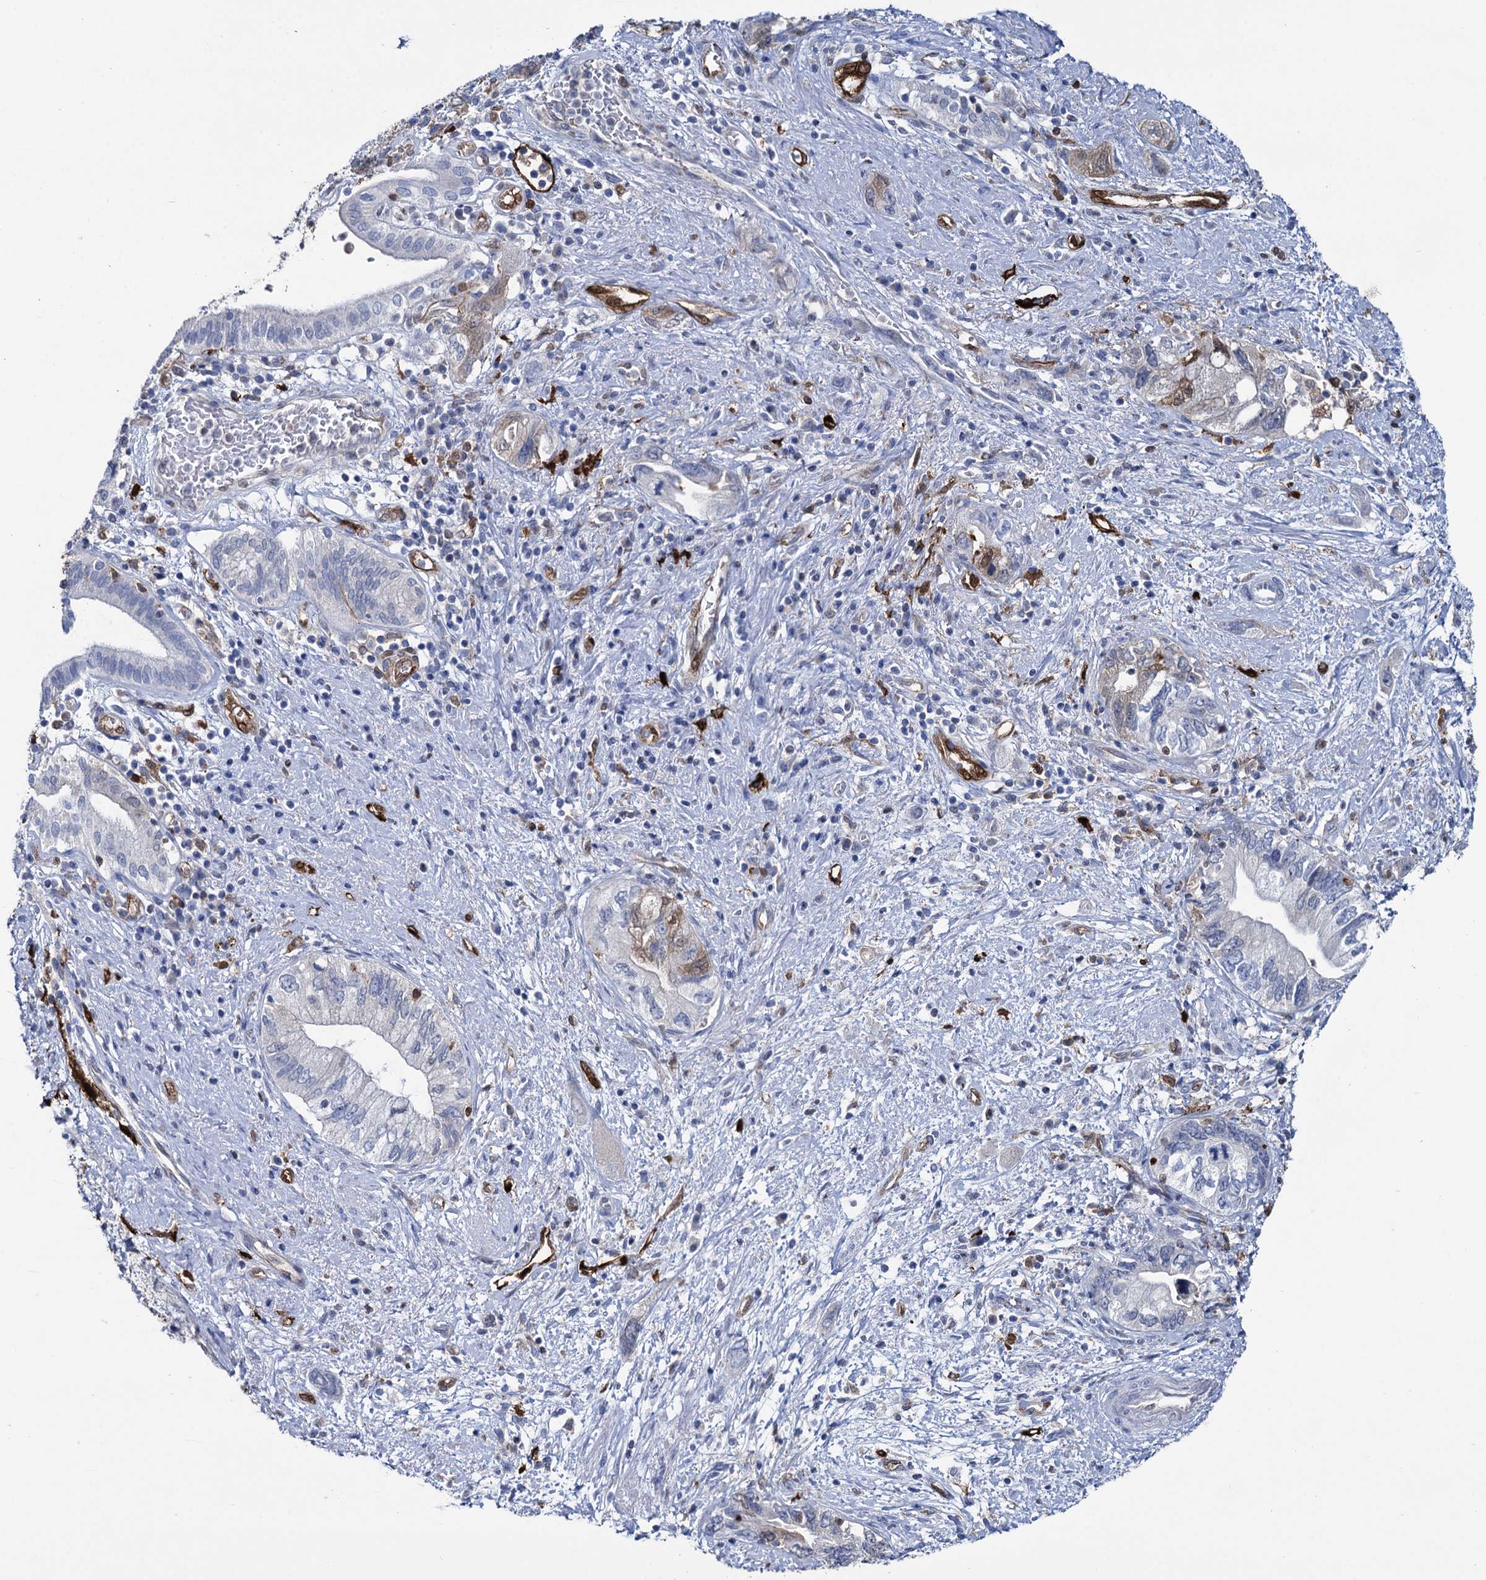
{"staining": {"intensity": "negative", "quantity": "none", "location": "none"}, "tissue": "pancreatic cancer", "cell_type": "Tumor cells", "image_type": "cancer", "snomed": [{"axis": "morphology", "description": "Adenocarcinoma, NOS"}, {"axis": "topography", "description": "Pancreas"}], "caption": "A micrograph of pancreatic adenocarcinoma stained for a protein shows no brown staining in tumor cells.", "gene": "FABP5", "patient": {"sex": "female", "age": 73}}